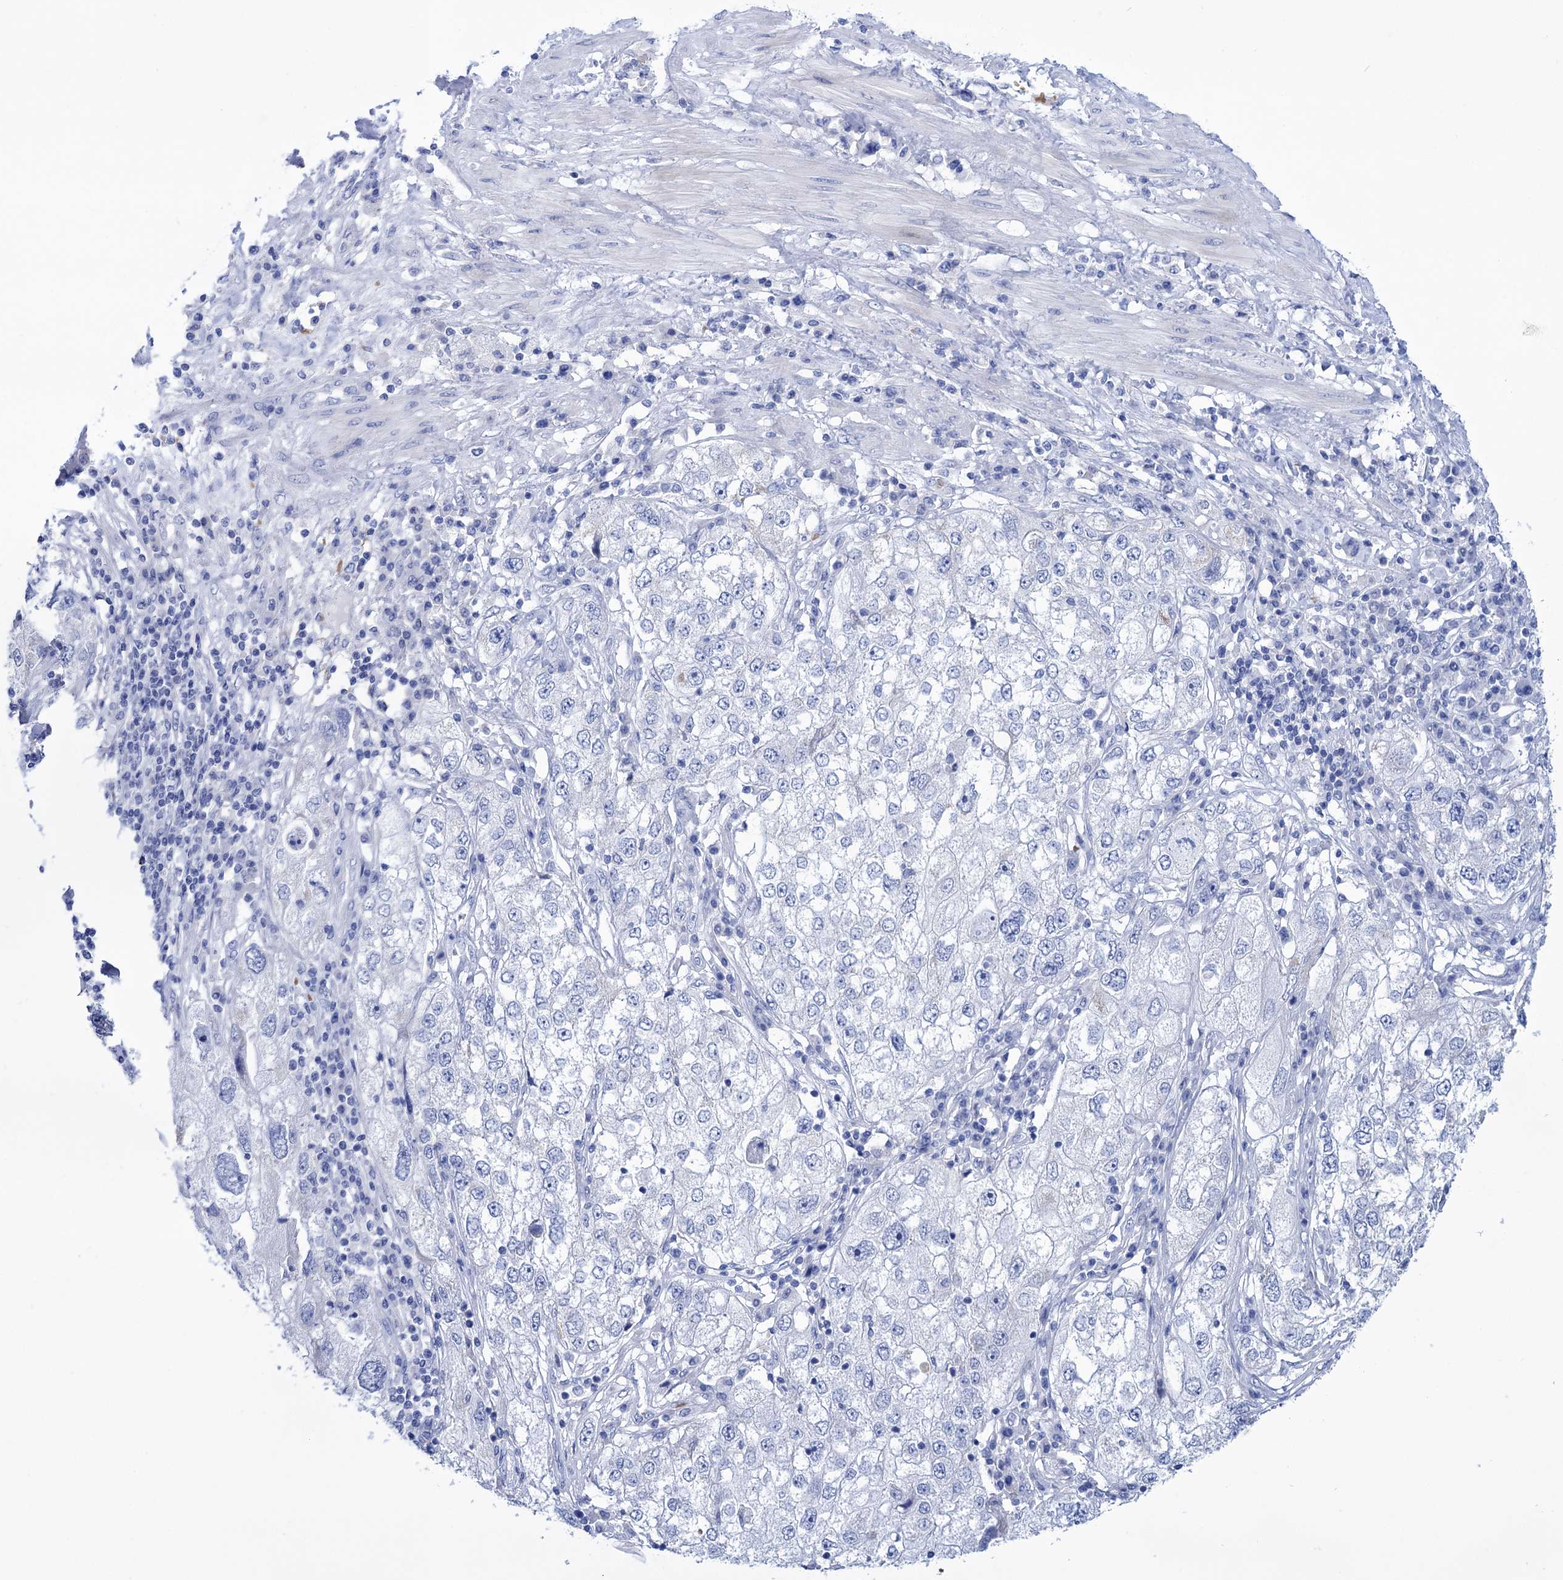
{"staining": {"intensity": "negative", "quantity": "none", "location": "none"}, "tissue": "endometrial cancer", "cell_type": "Tumor cells", "image_type": "cancer", "snomed": [{"axis": "morphology", "description": "Adenocarcinoma, NOS"}, {"axis": "topography", "description": "Endometrium"}], "caption": "The histopathology image shows no staining of tumor cells in endometrial cancer. Brightfield microscopy of IHC stained with DAB (brown) and hematoxylin (blue), captured at high magnification.", "gene": "YARS2", "patient": {"sex": "female", "age": 49}}